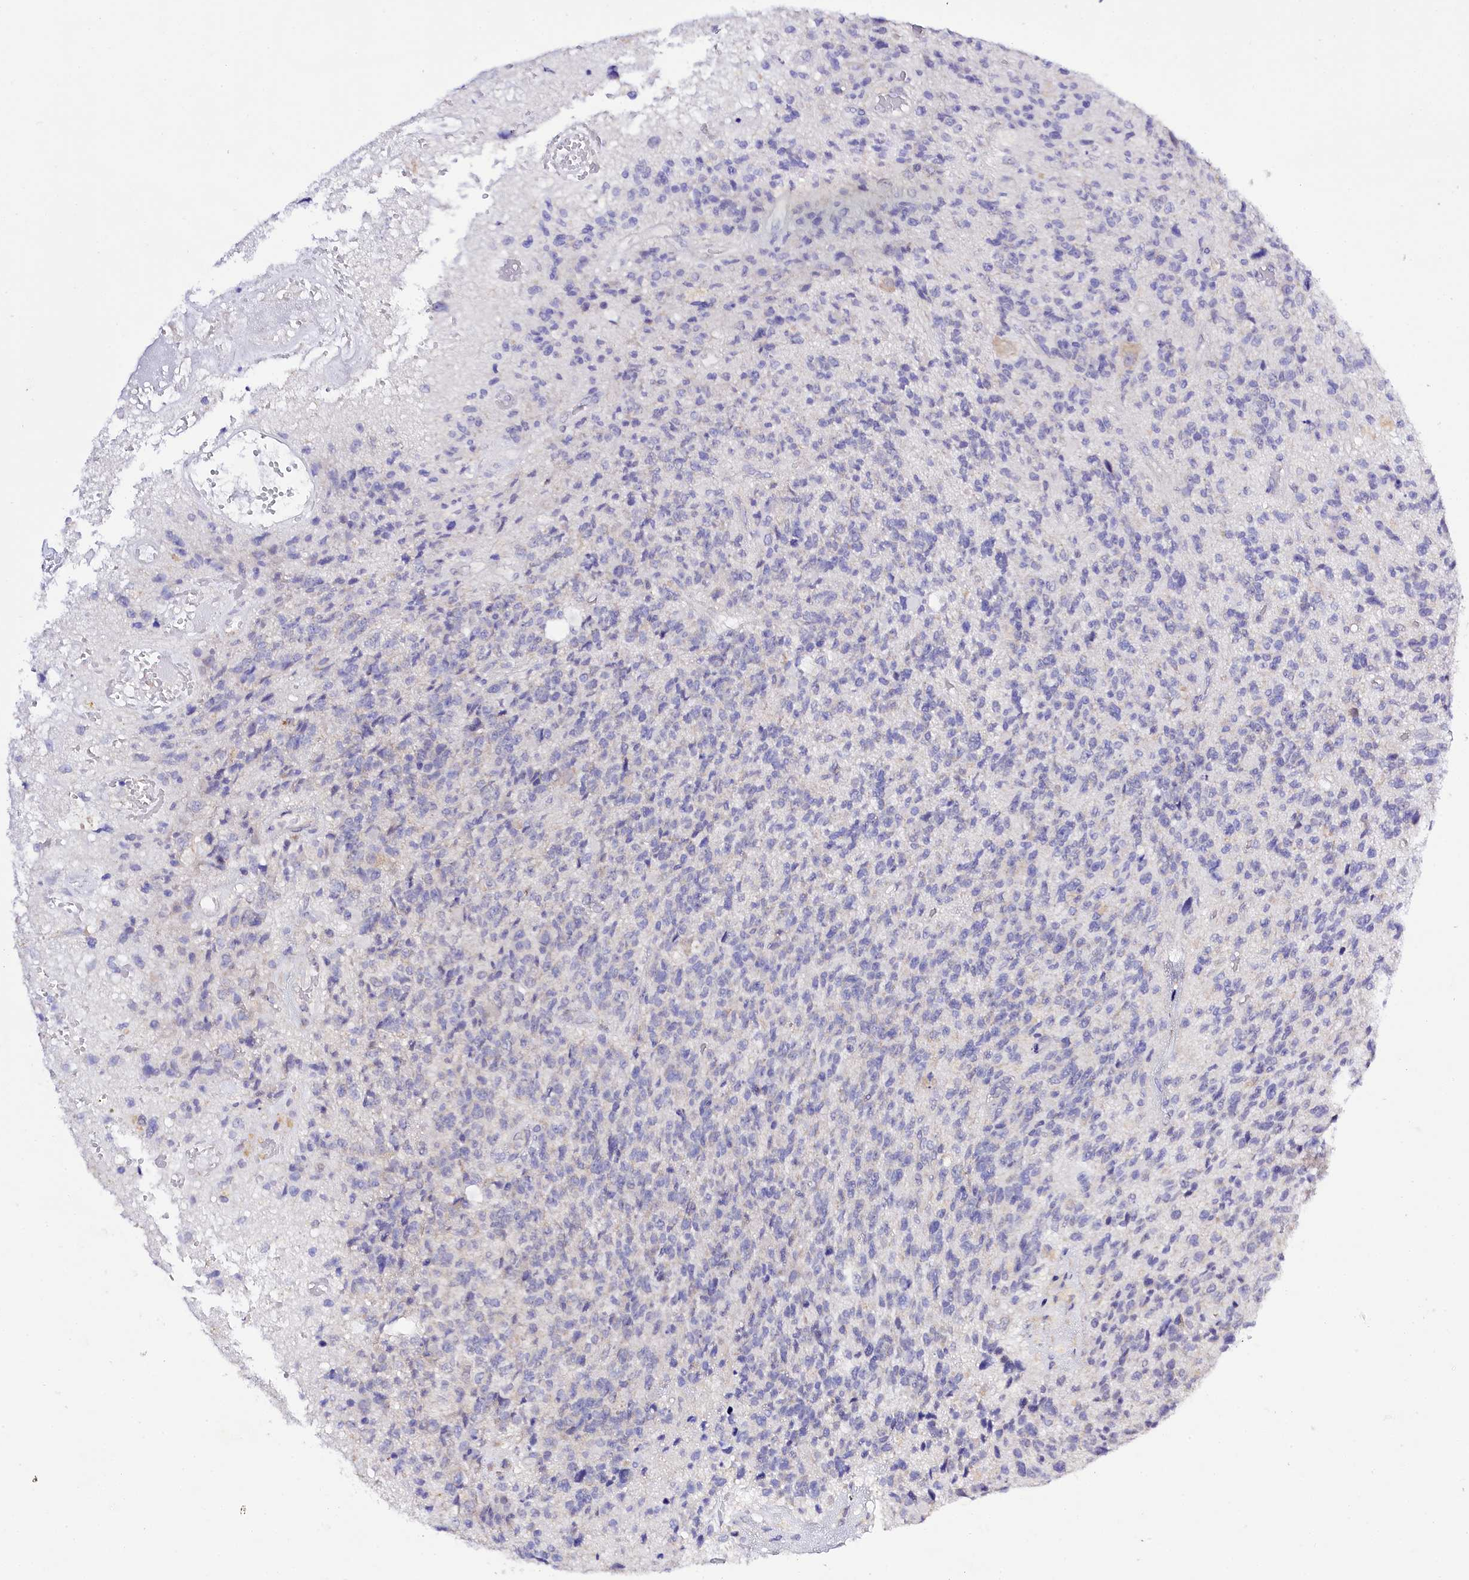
{"staining": {"intensity": "negative", "quantity": "none", "location": "none"}, "tissue": "glioma", "cell_type": "Tumor cells", "image_type": "cancer", "snomed": [{"axis": "morphology", "description": "Glioma, malignant, High grade"}, {"axis": "topography", "description": "Brain"}], "caption": "High magnification brightfield microscopy of high-grade glioma (malignant) stained with DAB (3,3'-diaminobenzidine) (brown) and counterstained with hematoxylin (blue): tumor cells show no significant expression.", "gene": "SPATS2", "patient": {"sex": "male", "age": 76}}